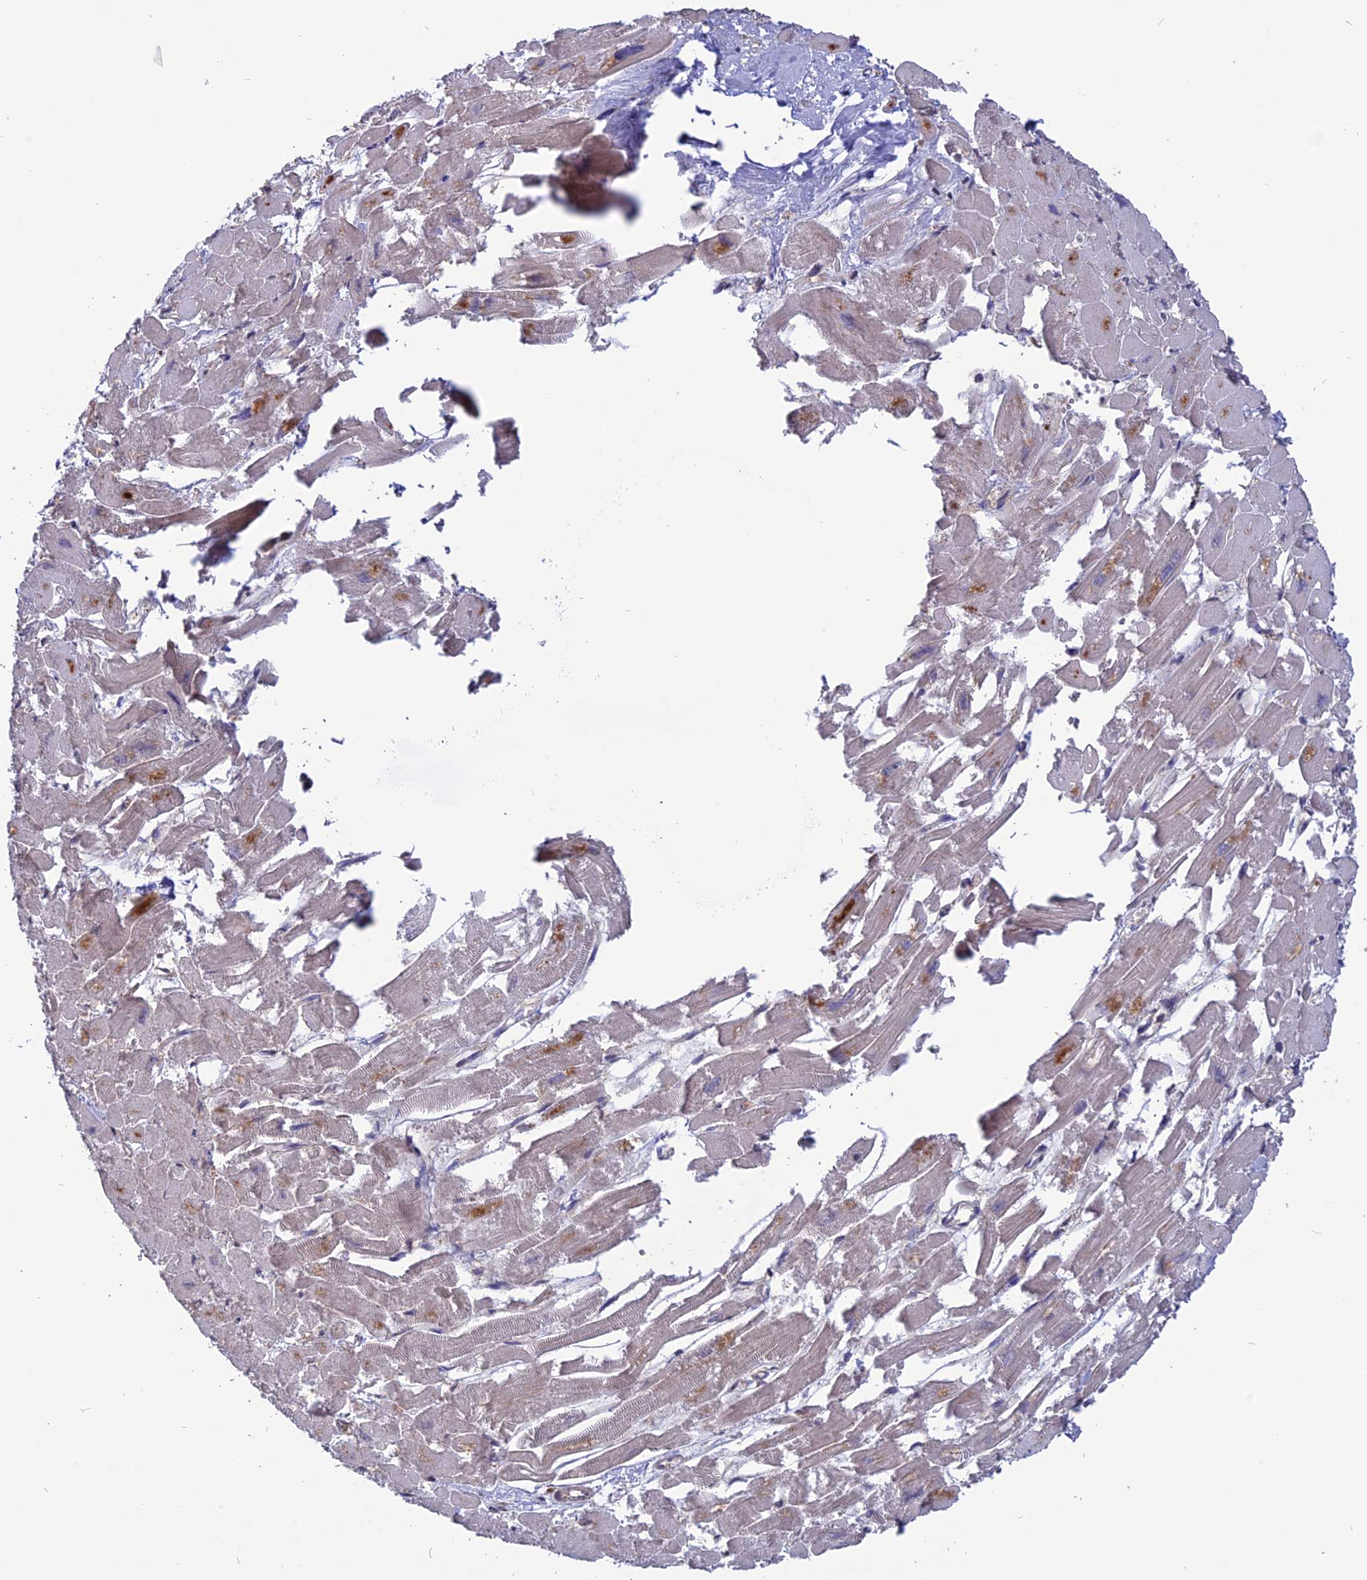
{"staining": {"intensity": "moderate", "quantity": "<25%", "location": "cytoplasmic/membranous"}, "tissue": "heart muscle", "cell_type": "Cardiomyocytes", "image_type": "normal", "snomed": [{"axis": "morphology", "description": "Normal tissue, NOS"}, {"axis": "topography", "description": "Heart"}], "caption": "Protein expression analysis of normal heart muscle exhibits moderate cytoplasmic/membranous expression in approximately <25% of cardiomyocytes. (DAB (3,3'-diaminobenzidine) = brown stain, brightfield microscopy at high magnification).", "gene": "CARMIL2", "patient": {"sex": "male", "age": 54}}